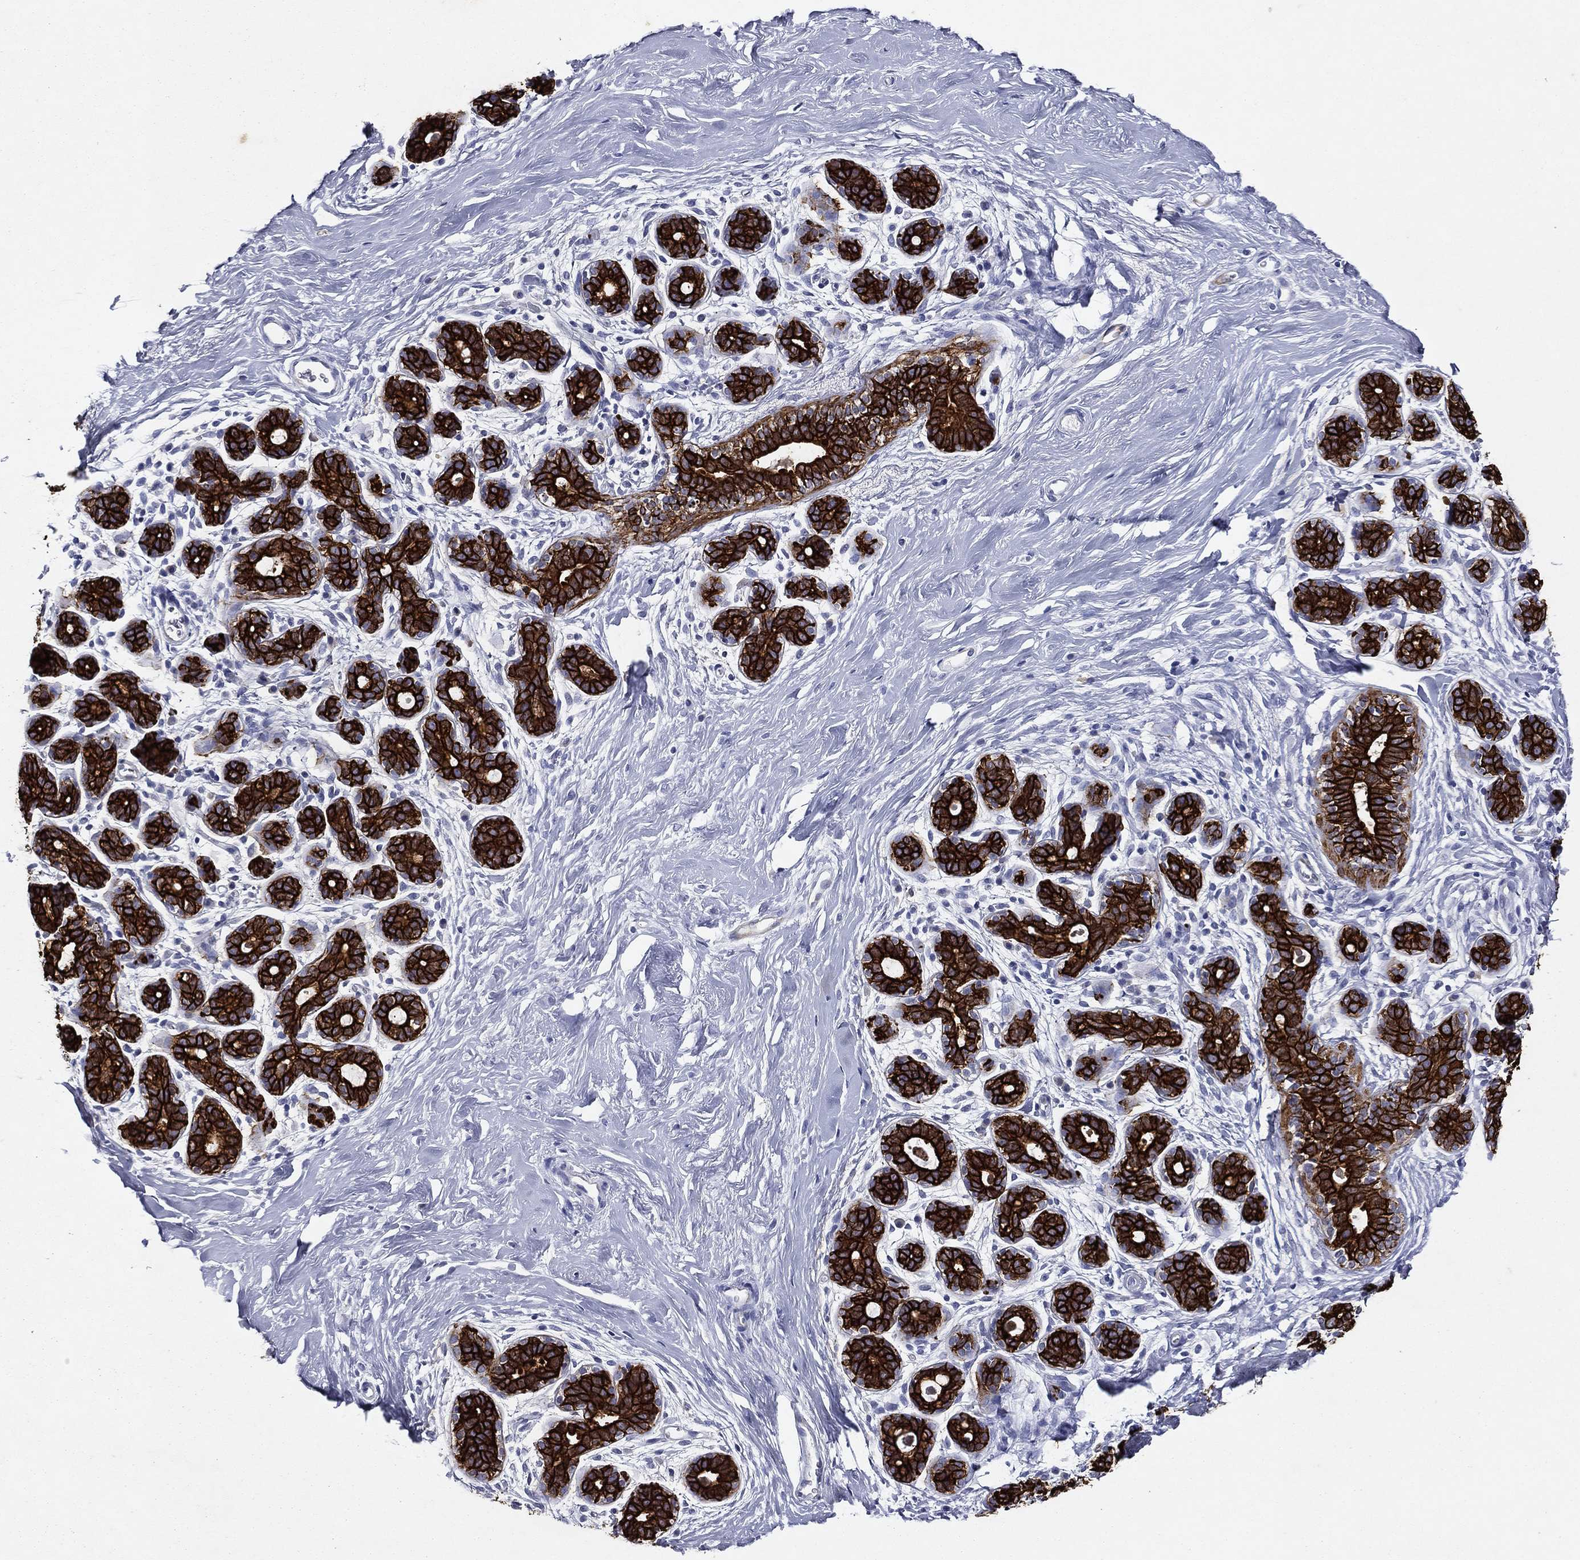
{"staining": {"intensity": "negative", "quantity": "none", "location": "none"}, "tissue": "breast", "cell_type": "Adipocytes", "image_type": "normal", "snomed": [{"axis": "morphology", "description": "Normal tissue, NOS"}, {"axis": "topography", "description": "Breast"}], "caption": "Image shows no significant protein positivity in adipocytes of benign breast.", "gene": "KRT7", "patient": {"sex": "female", "age": 43}}